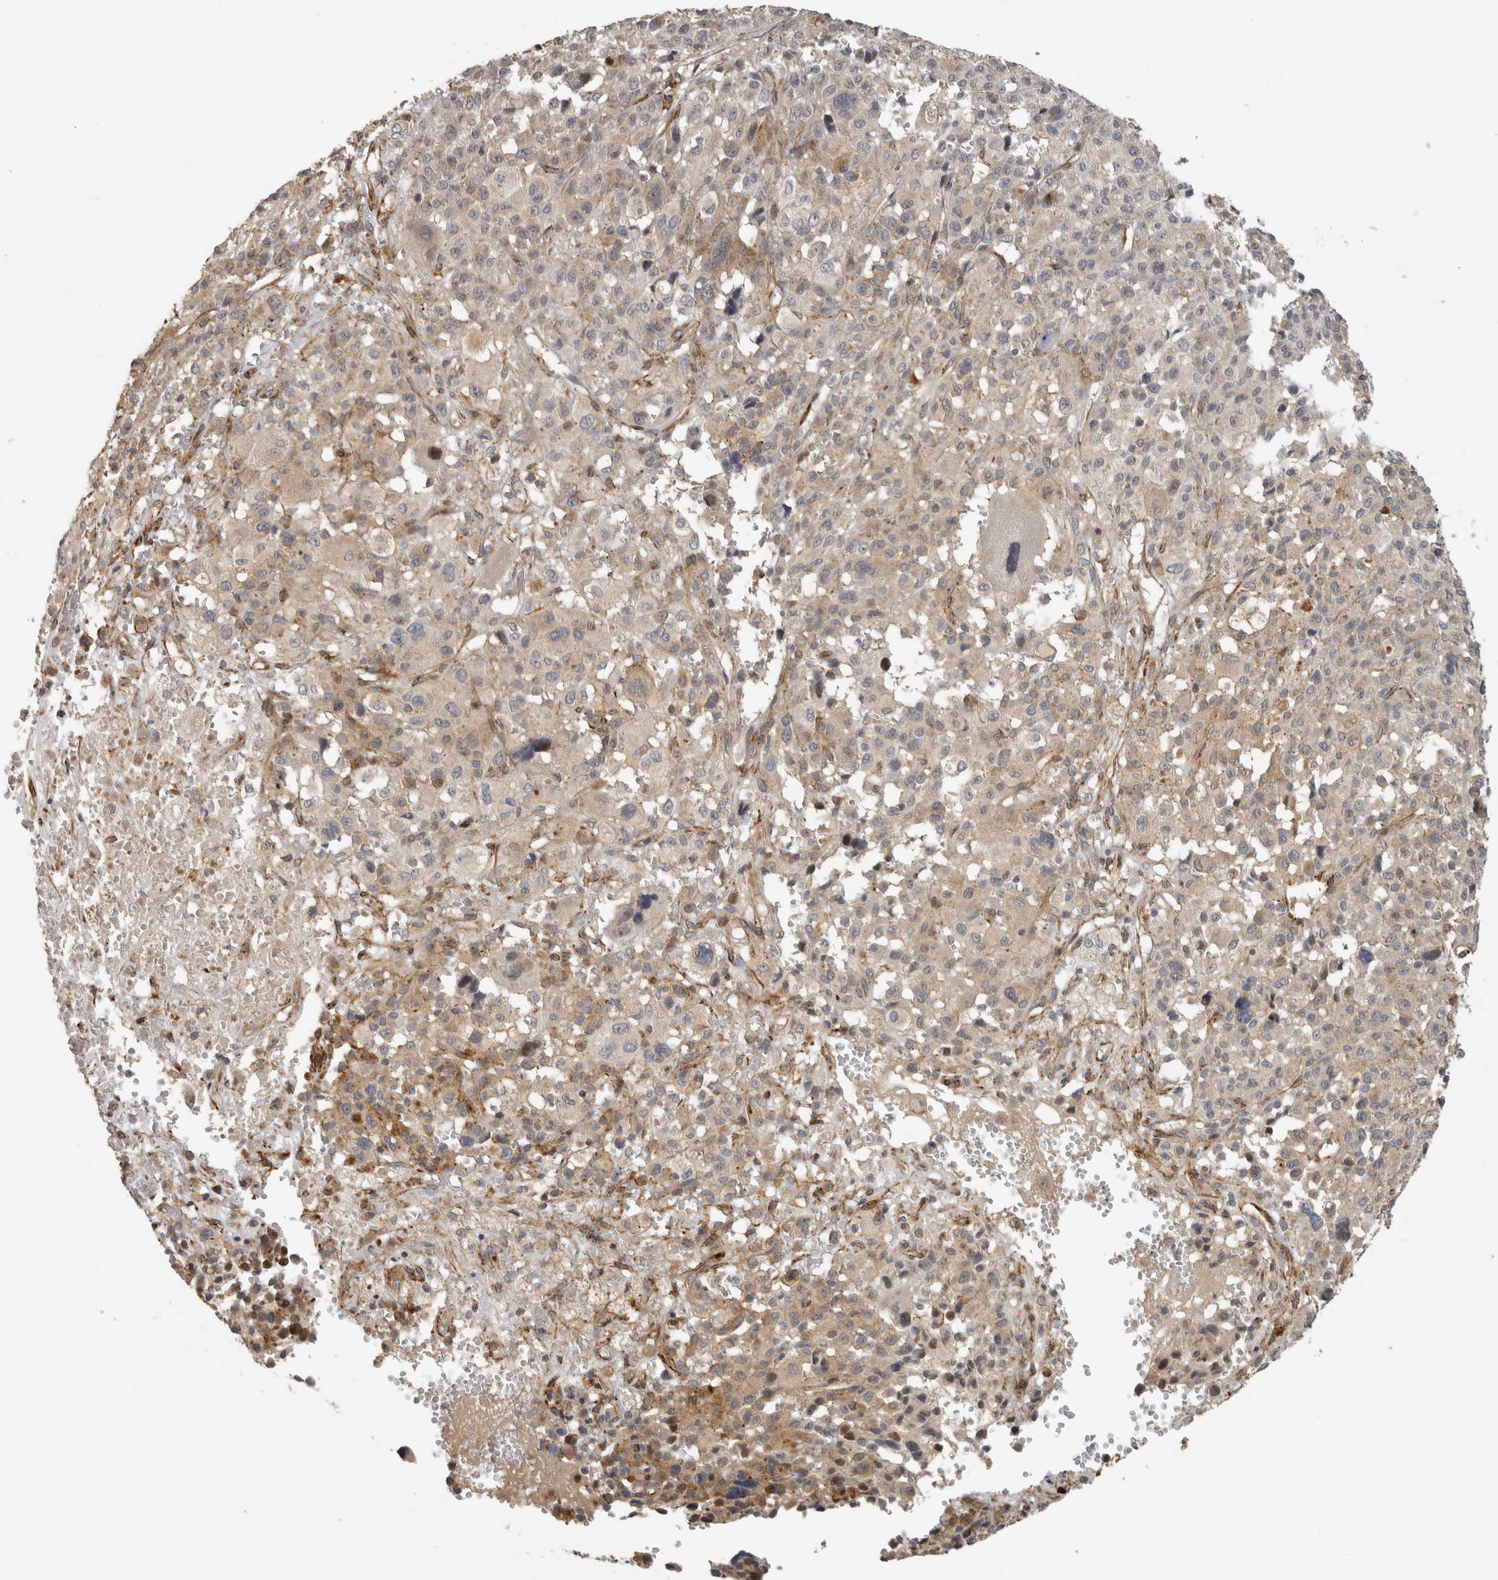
{"staining": {"intensity": "moderate", "quantity": "25%-75%", "location": "cytoplasmic/membranous"}, "tissue": "melanoma", "cell_type": "Tumor cells", "image_type": "cancer", "snomed": [{"axis": "morphology", "description": "Malignant melanoma, Metastatic site"}, {"axis": "topography", "description": "Skin"}], "caption": "IHC micrograph of neoplastic tissue: human malignant melanoma (metastatic site) stained using immunohistochemistry (IHC) exhibits medium levels of moderate protein expression localized specifically in the cytoplasmic/membranous of tumor cells, appearing as a cytoplasmic/membranous brown color.", "gene": "SIPA1L2", "patient": {"sex": "female", "age": 74}}